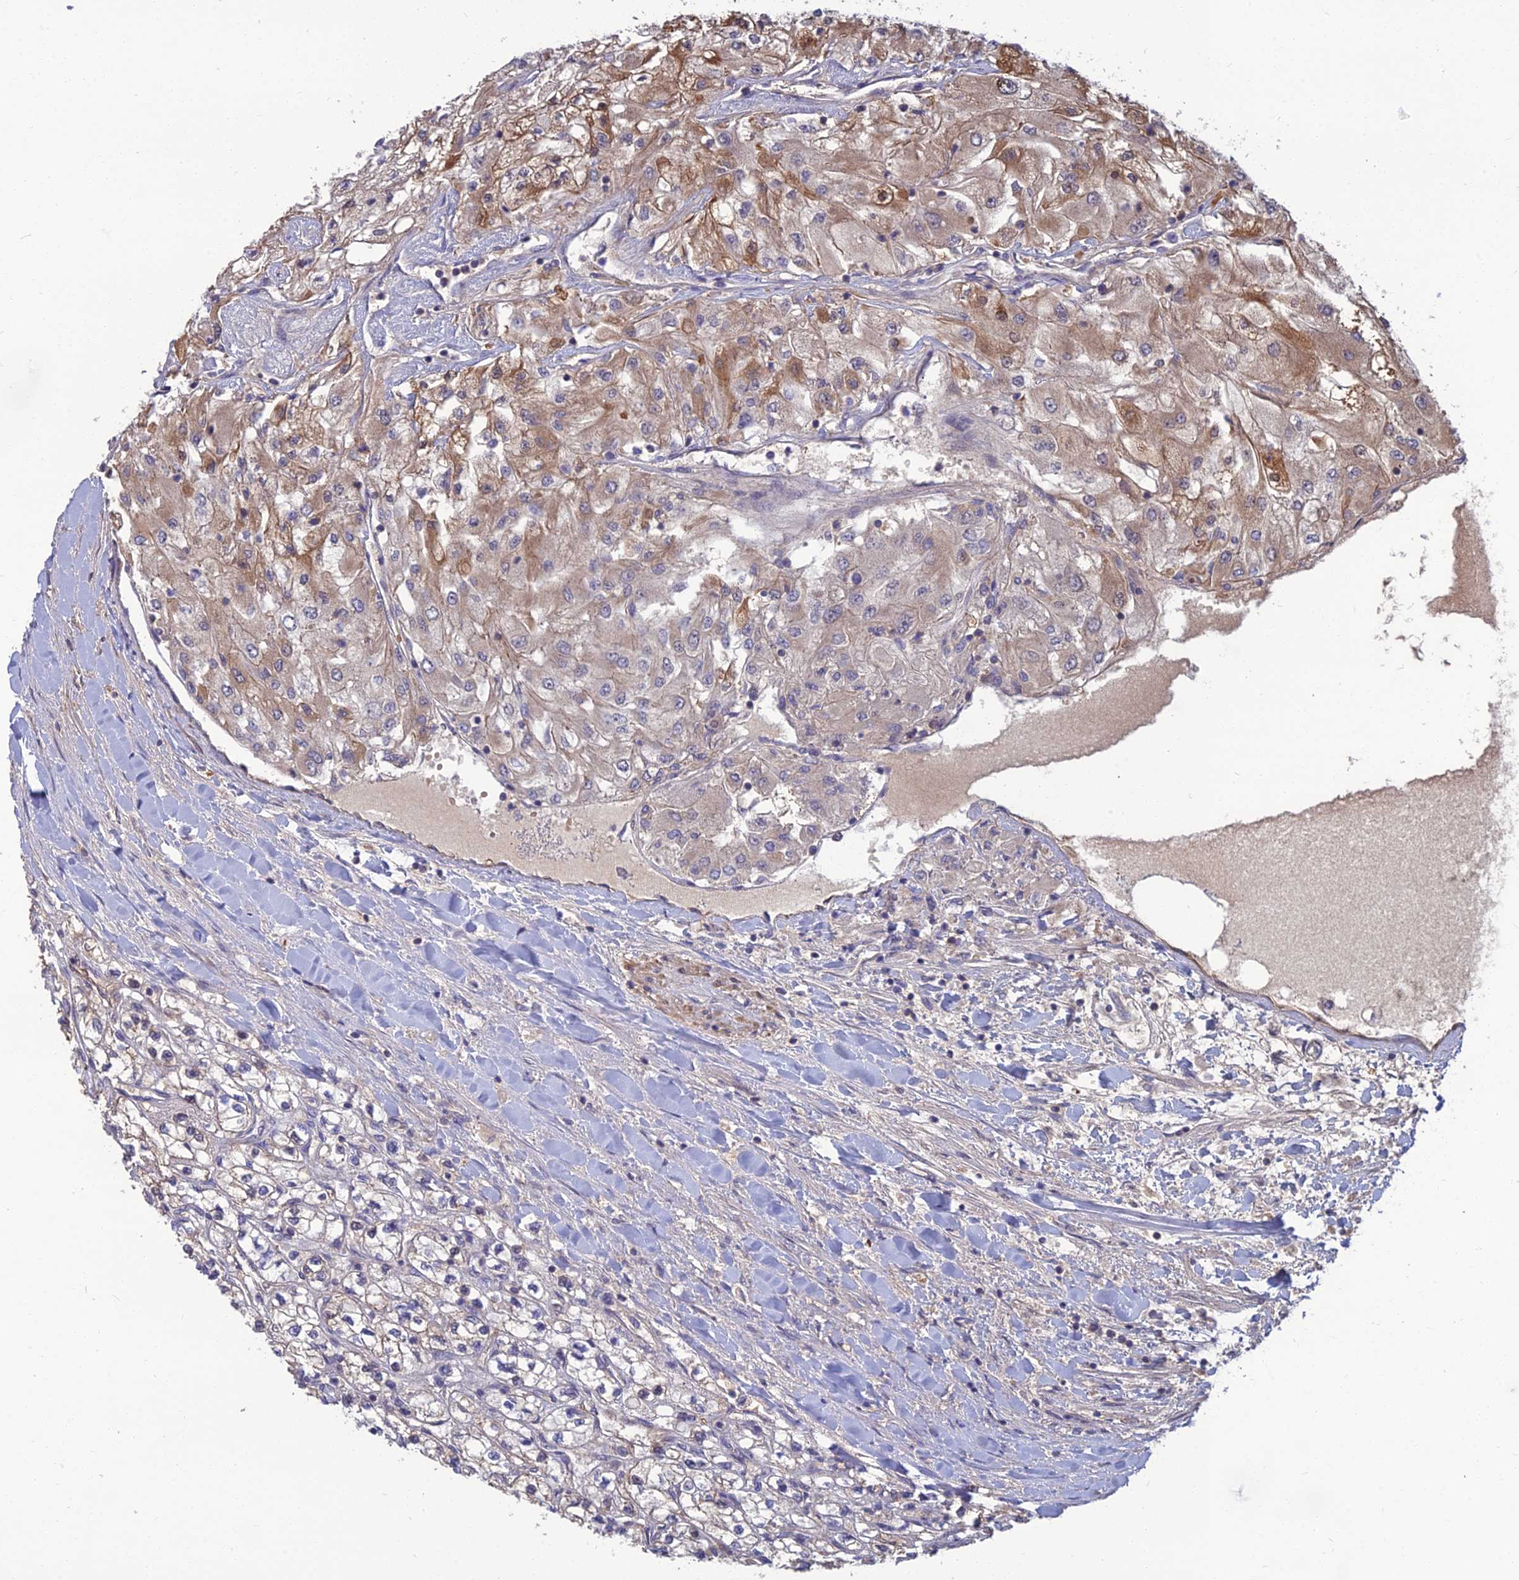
{"staining": {"intensity": "moderate", "quantity": "25%-75%", "location": "cytoplasmic/membranous"}, "tissue": "renal cancer", "cell_type": "Tumor cells", "image_type": "cancer", "snomed": [{"axis": "morphology", "description": "Adenocarcinoma, NOS"}, {"axis": "topography", "description": "Kidney"}], "caption": "Moderate cytoplasmic/membranous expression is seen in about 25%-75% of tumor cells in renal cancer (adenocarcinoma).", "gene": "OPA3", "patient": {"sex": "male", "age": 80}}